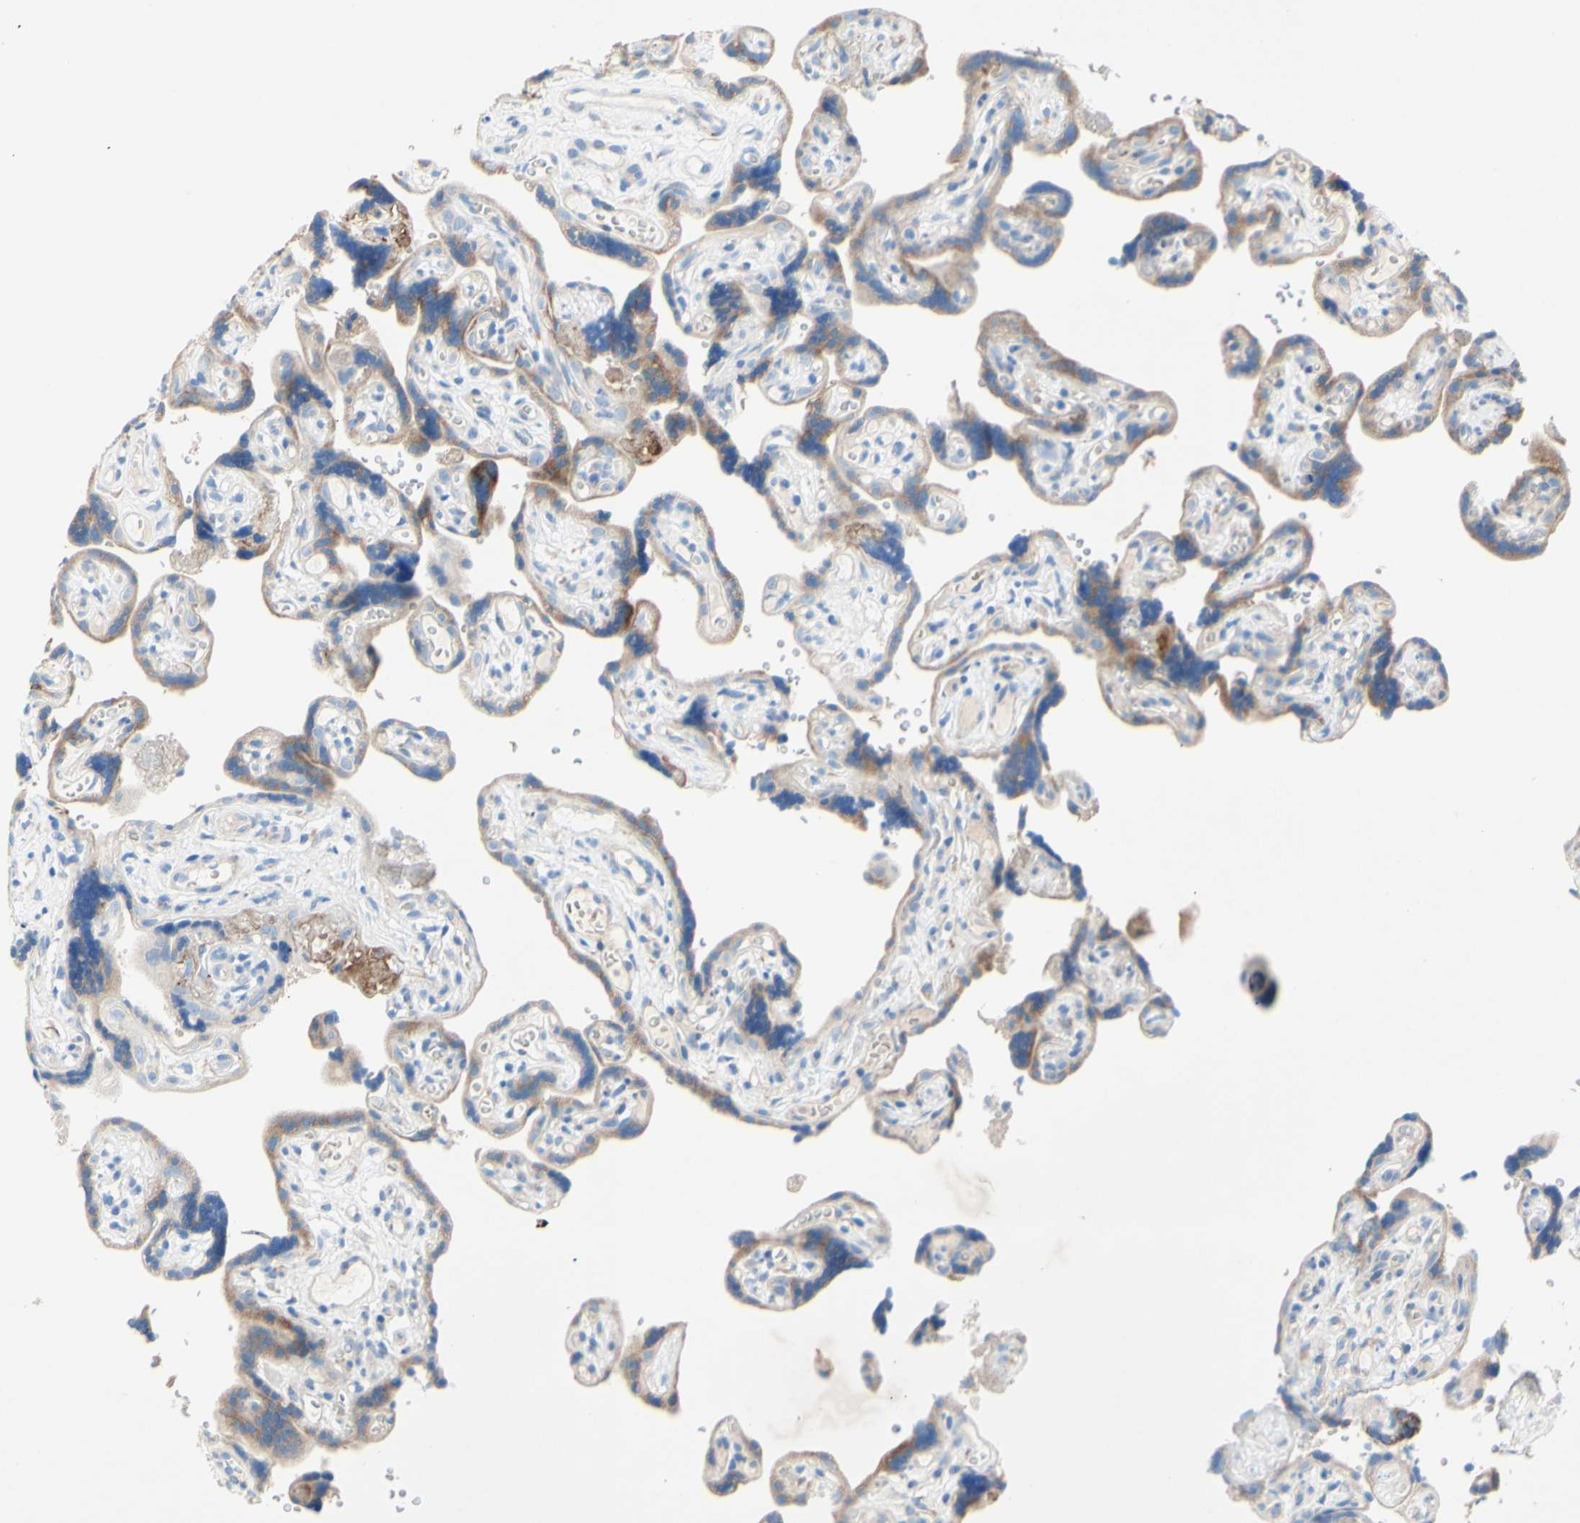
{"staining": {"intensity": "moderate", "quantity": "25%-75%", "location": "cytoplasmic/membranous"}, "tissue": "placenta", "cell_type": "Decidual cells", "image_type": "normal", "snomed": [{"axis": "morphology", "description": "Normal tissue, NOS"}, {"axis": "topography", "description": "Placenta"}], "caption": "Immunohistochemistry (IHC) staining of benign placenta, which reveals medium levels of moderate cytoplasmic/membranous expression in about 25%-75% of decidual cells indicating moderate cytoplasmic/membranous protein positivity. The staining was performed using DAB (brown) for protein detection and nuclei were counterstained in hematoxylin (blue).", "gene": "TMIGD2", "patient": {"sex": "female", "age": 30}}